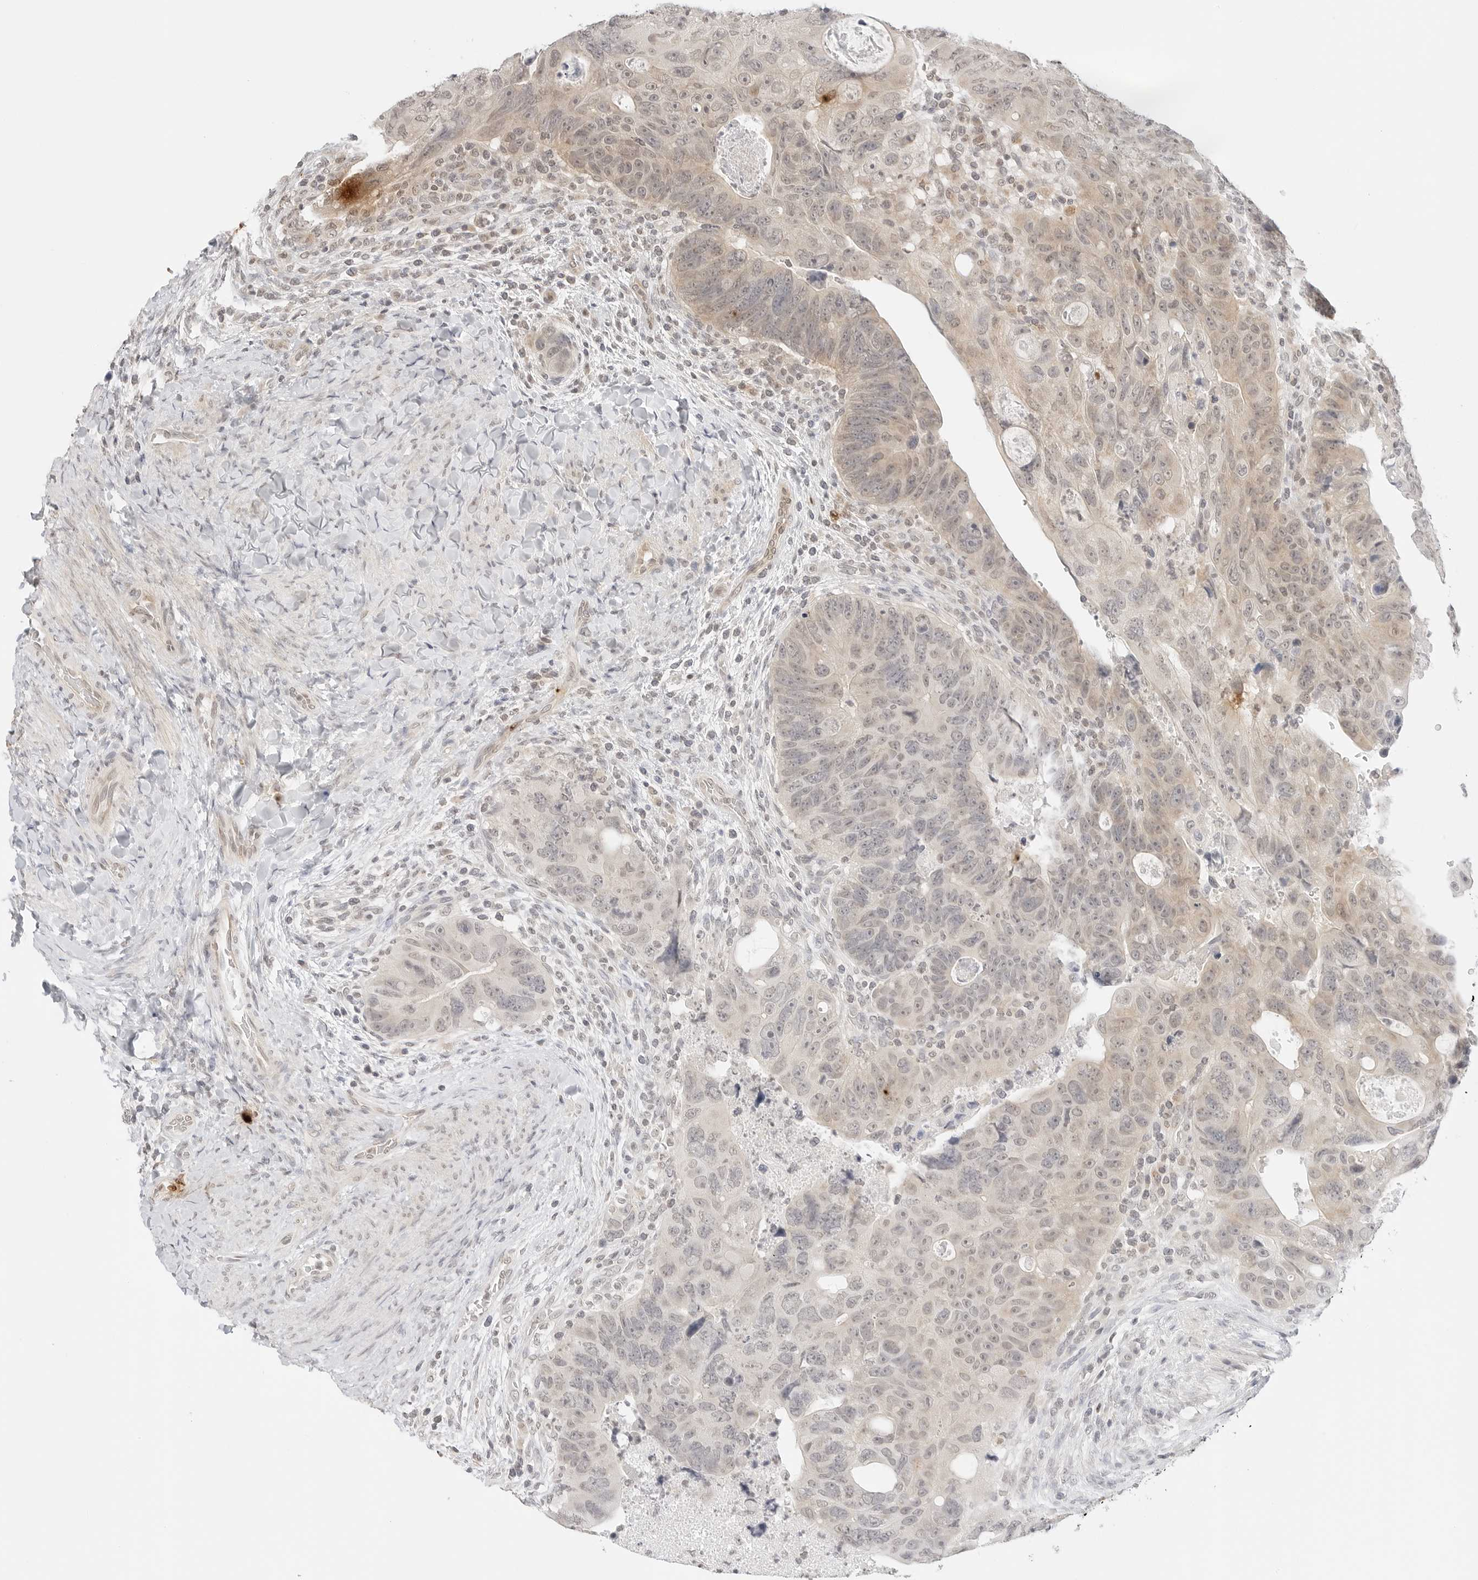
{"staining": {"intensity": "weak", "quantity": "<25%", "location": "cytoplasmic/membranous"}, "tissue": "colorectal cancer", "cell_type": "Tumor cells", "image_type": "cancer", "snomed": [{"axis": "morphology", "description": "Adenocarcinoma, NOS"}, {"axis": "topography", "description": "Rectum"}], "caption": "IHC of human adenocarcinoma (colorectal) demonstrates no expression in tumor cells.", "gene": "GPR34", "patient": {"sex": "male", "age": 59}}